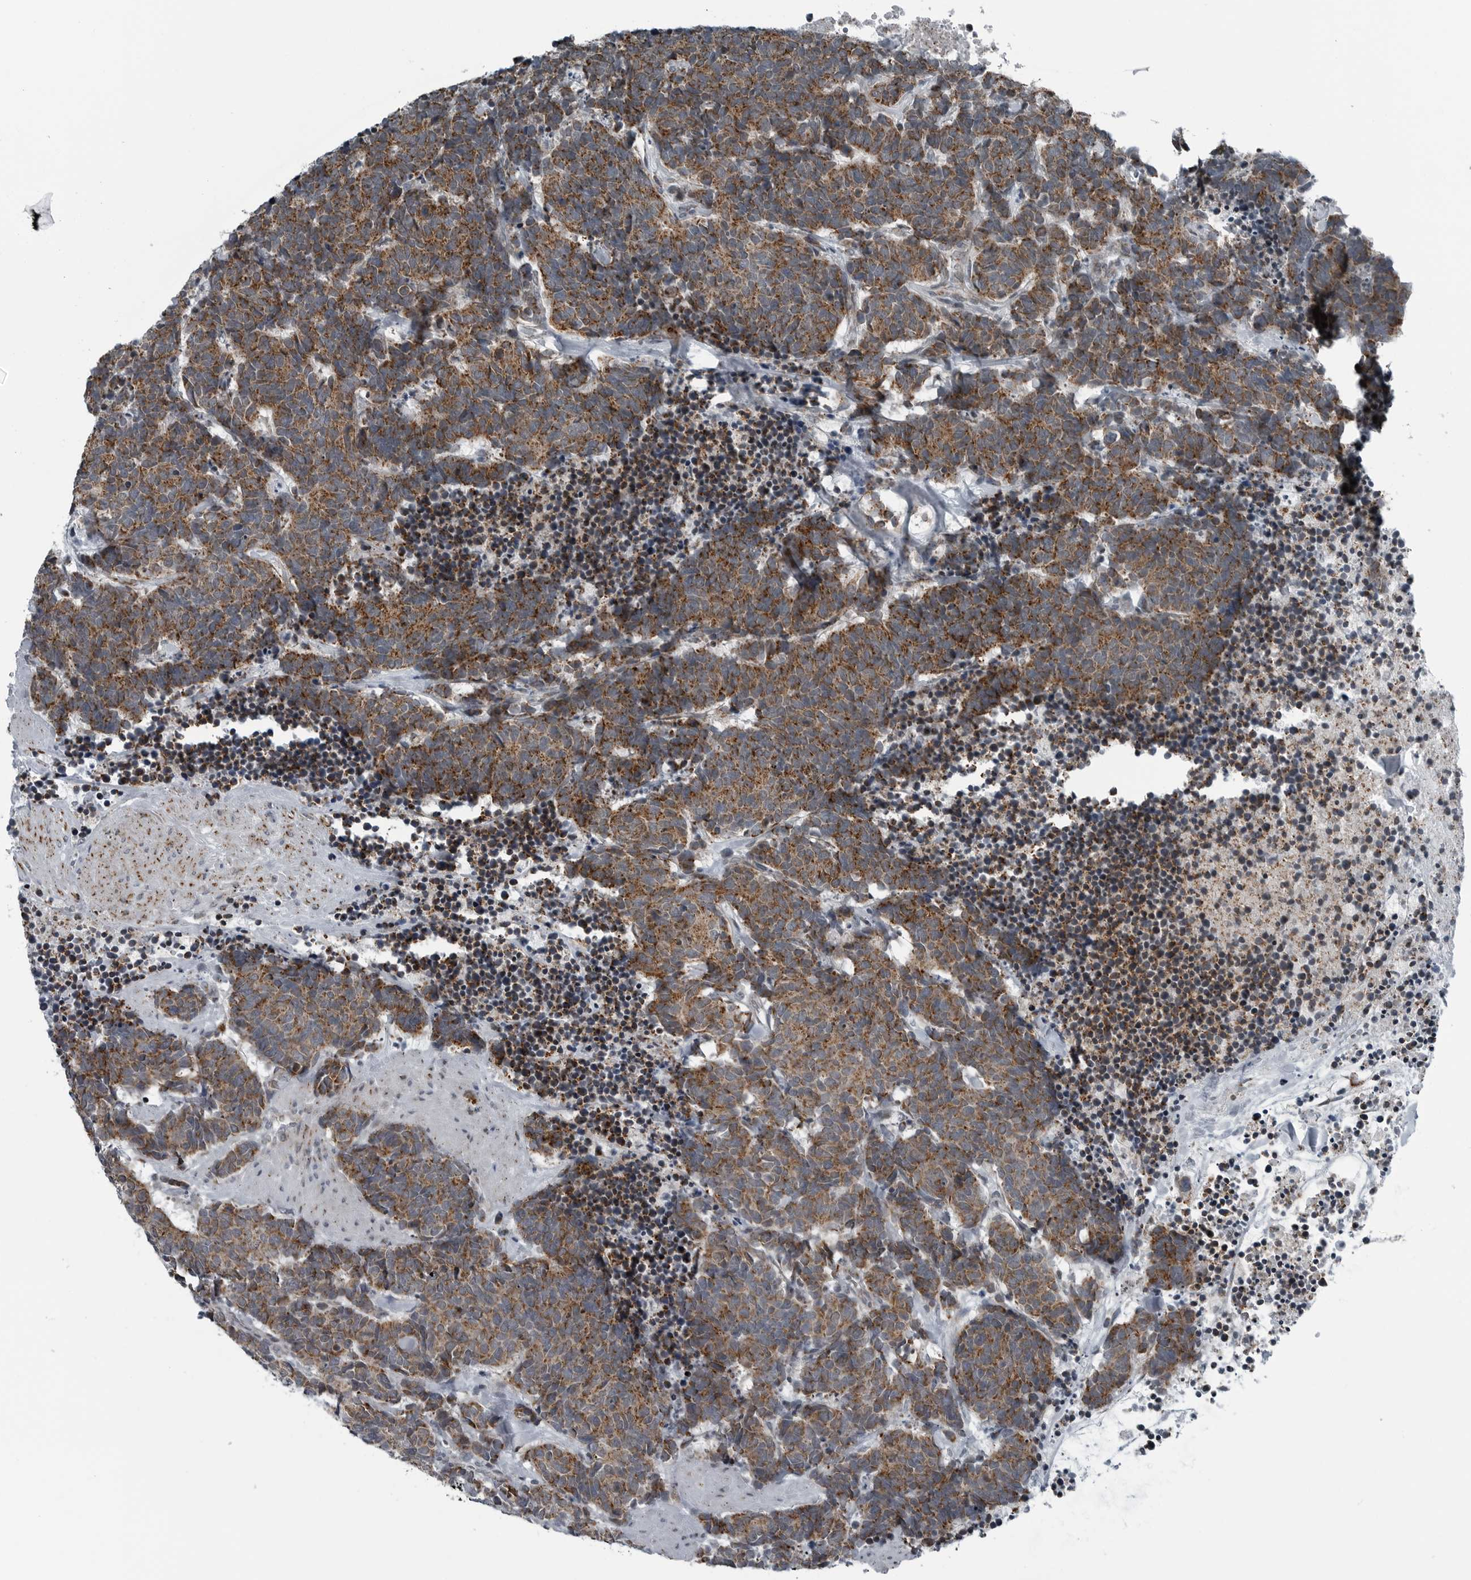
{"staining": {"intensity": "moderate", "quantity": ">75%", "location": "cytoplasmic/membranous"}, "tissue": "carcinoid", "cell_type": "Tumor cells", "image_type": "cancer", "snomed": [{"axis": "morphology", "description": "Carcinoma, NOS"}, {"axis": "morphology", "description": "Carcinoid, malignant, NOS"}, {"axis": "topography", "description": "Urinary bladder"}], "caption": "Immunohistochemistry (IHC) image of neoplastic tissue: malignant carcinoid stained using IHC shows medium levels of moderate protein expression localized specifically in the cytoplasmic/membranous of tumor cells, appearing as a cytoplasmic/membranous brown color.", "gene": "GAK", "patient": {"sex": "male", "age": 57}}